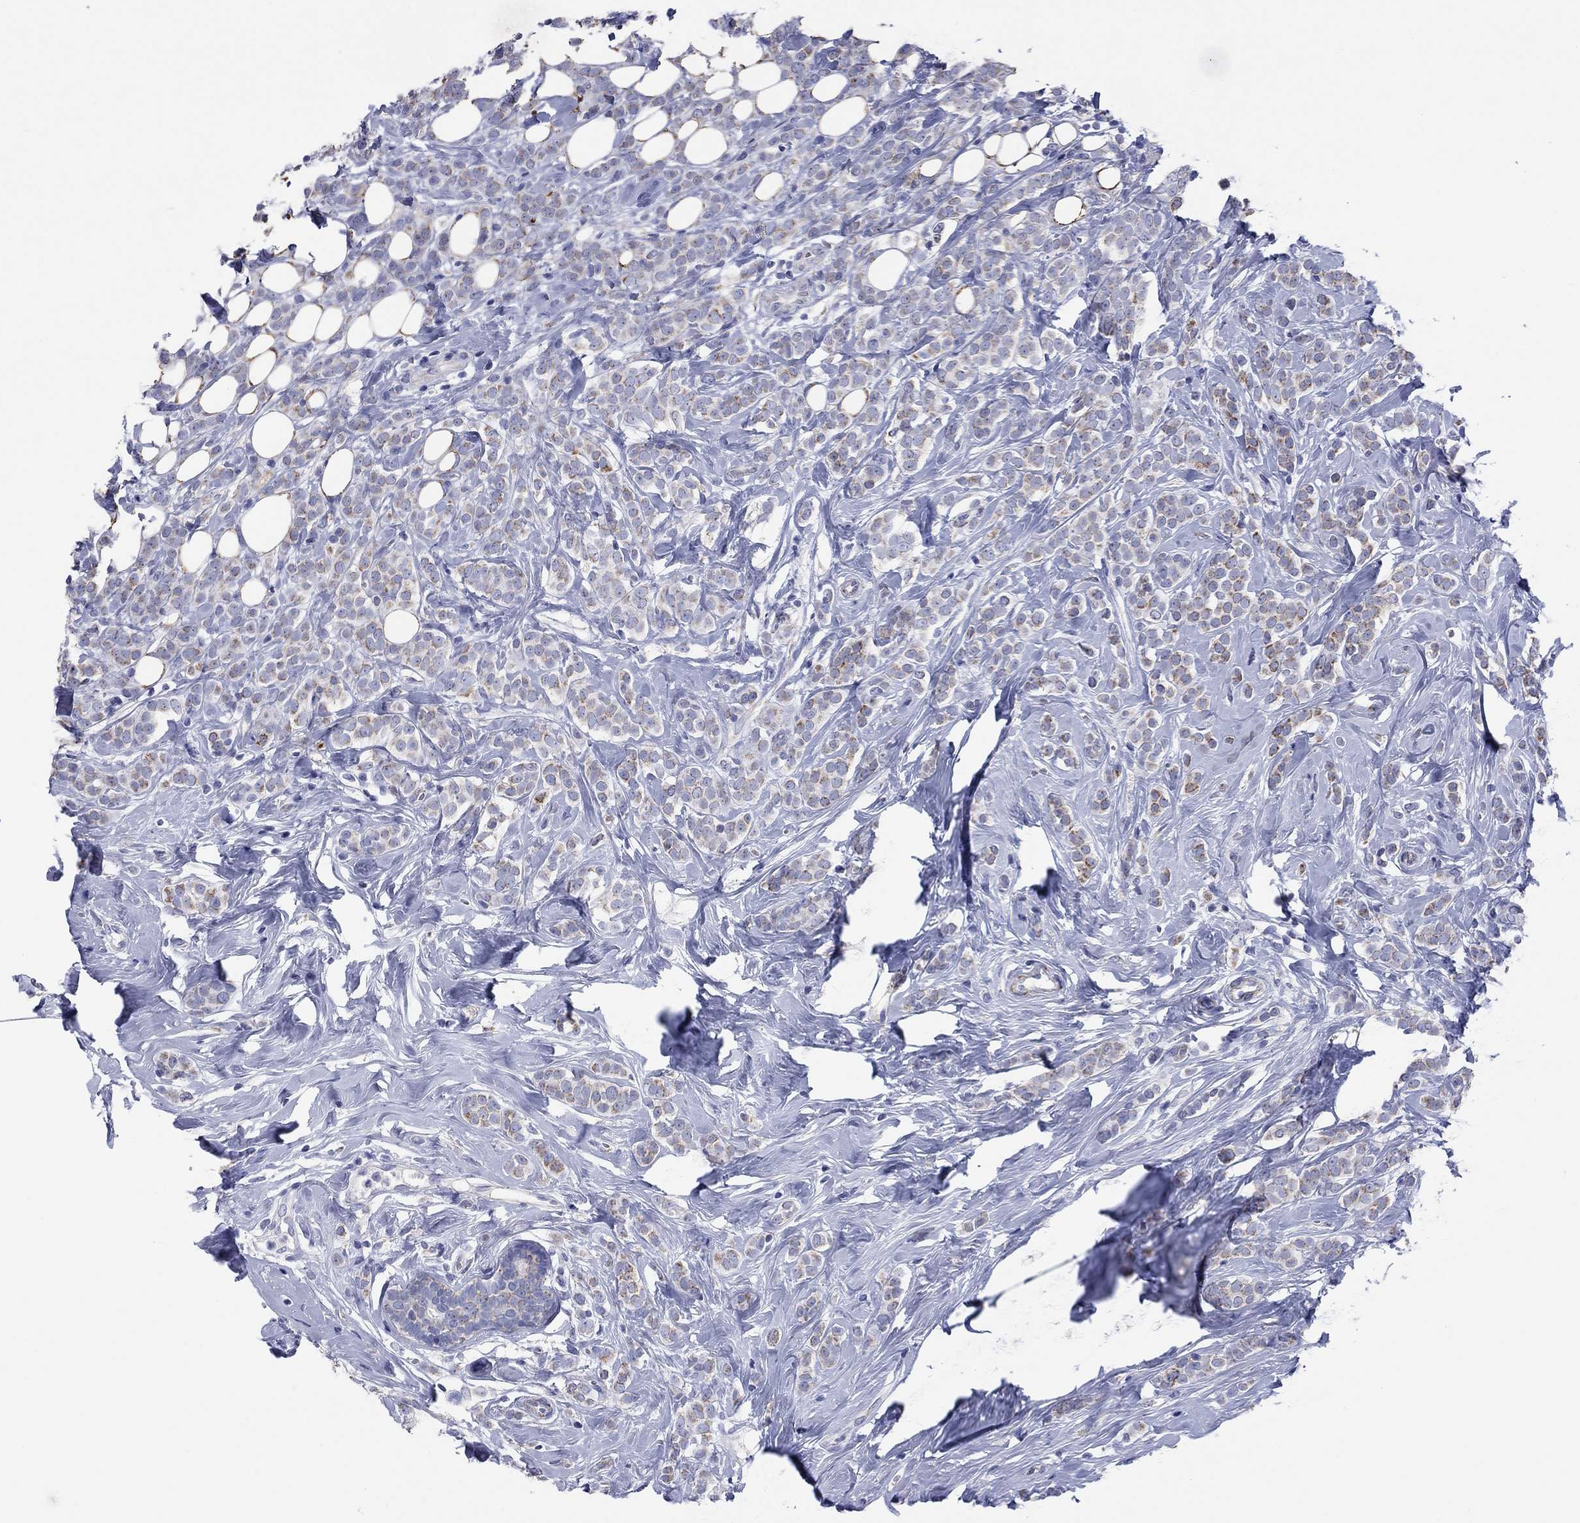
{"staining": {"intensity": "strong", "quantity": "<25%", "location": "cytoplasmic/membranous"}, "tissue": "breast cancer", "cell_type": "Tumor cells", "image_type": "cancer", "snomed": [{"axis": "morphology", "description": "Lobular carcinoma"}, {"axis": "topography", "description": "Breast"}], "caption": "A high-resolution histopathology image shows immunohistochemistry staining of lobular carcinoma (breast), which demonstrates strong cytoplasmic/membranous expression in about <25% of tumor cells.", "gene": "MGST3", "patient": {"sex": "female", "age": 49}}